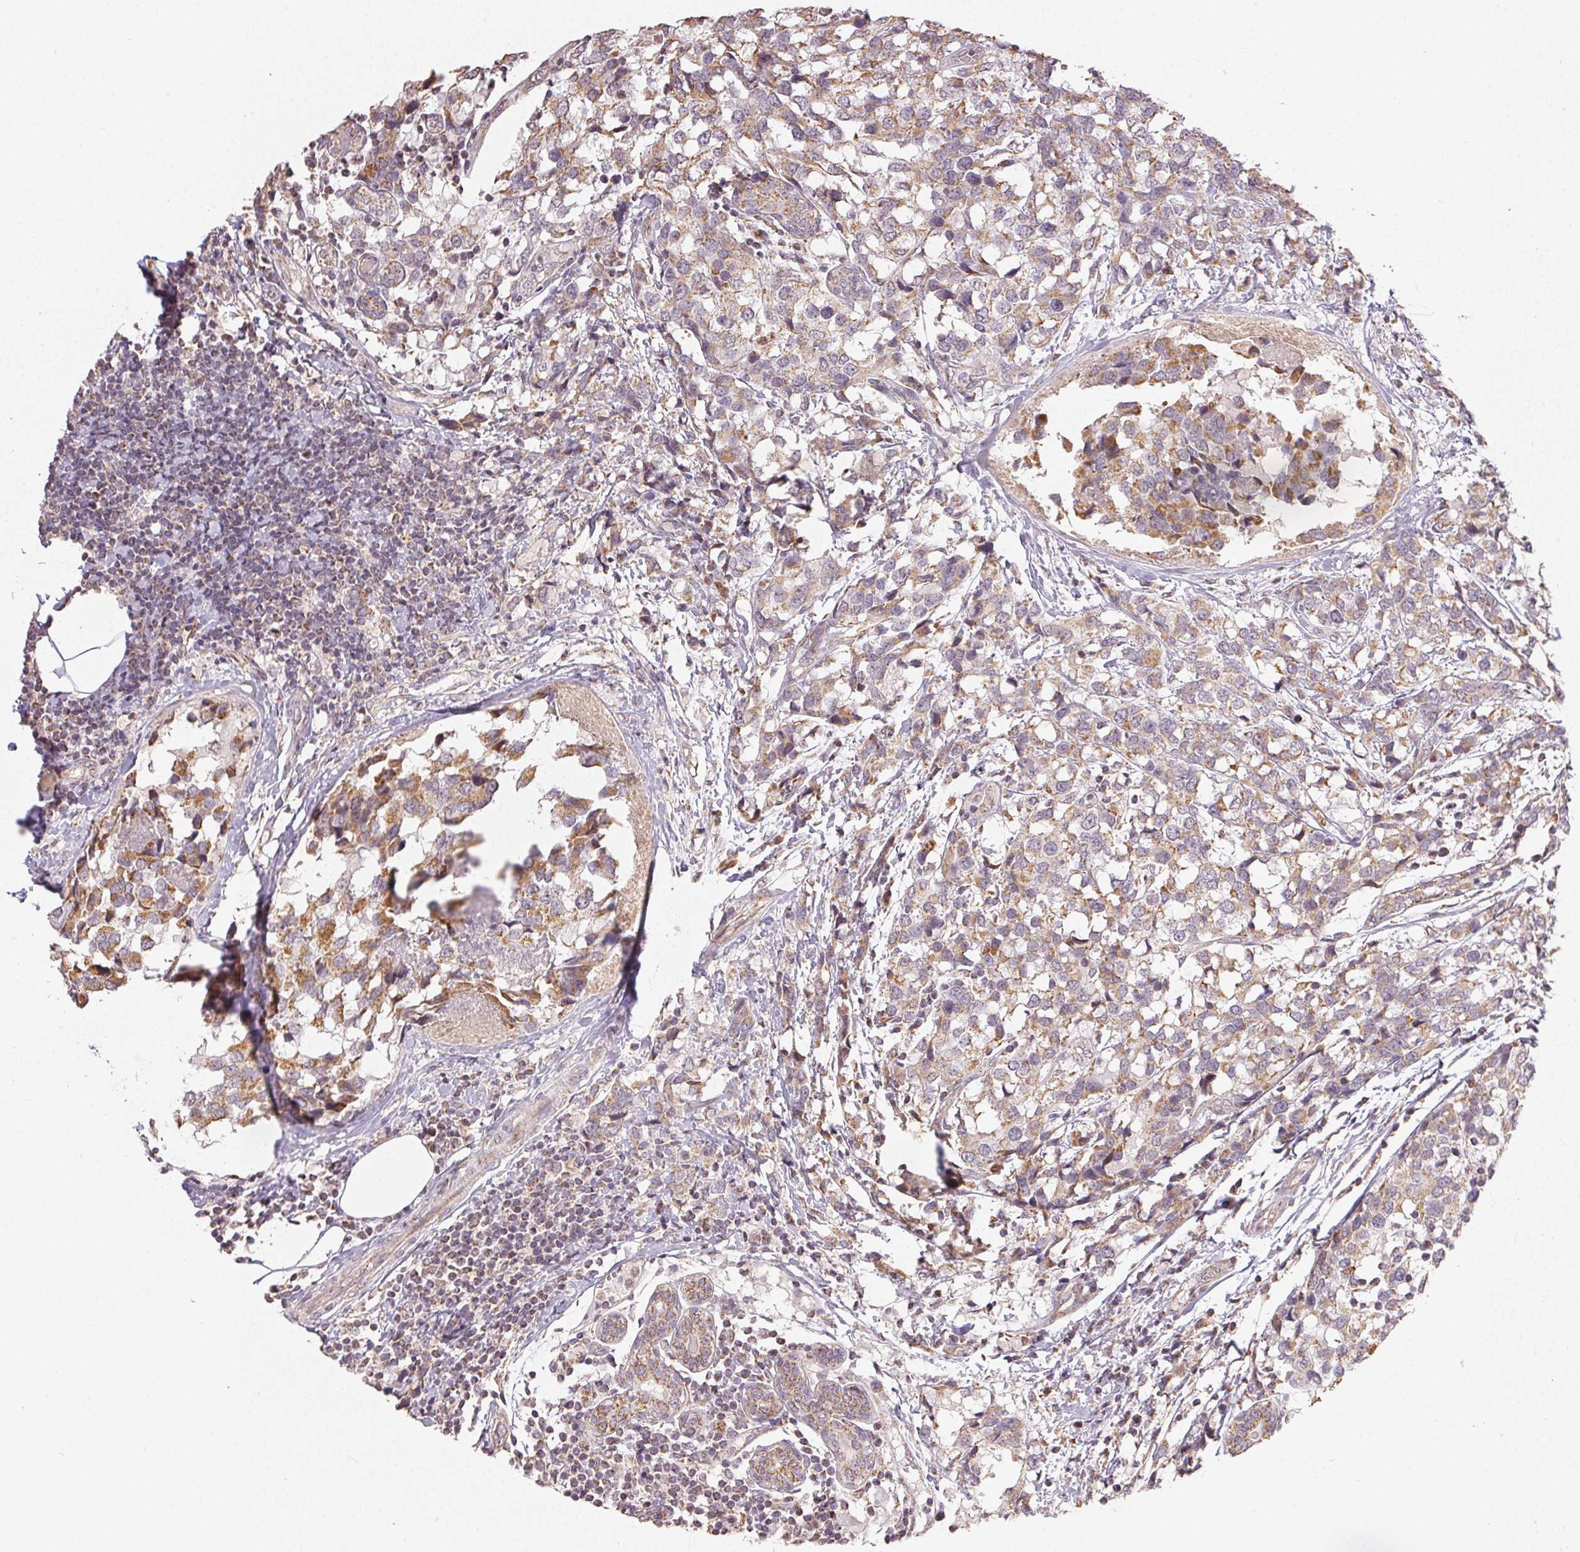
{"staining": {"intensity": "weak", "quantity": "25%-75%", "location": "cytoplasmic/membranous"}, "tissue": "breast cancer", "cell_type": "Tumor cells", "image_type": "cancer", "snomed": [{"axis": "morphology", "description": "Lobular carcinoma"}, {"axis": "topography", "description": "Breast"}], "caption": "Weak cytoplasmic/membranous staining for a protein is appreciated in about 25%-75% of tumor cells of lobular carcinoma (breast) using immunohistochemistry (IHC).", "gene": "CLASP1", "patient": {"sex": "female", "age": 59}}